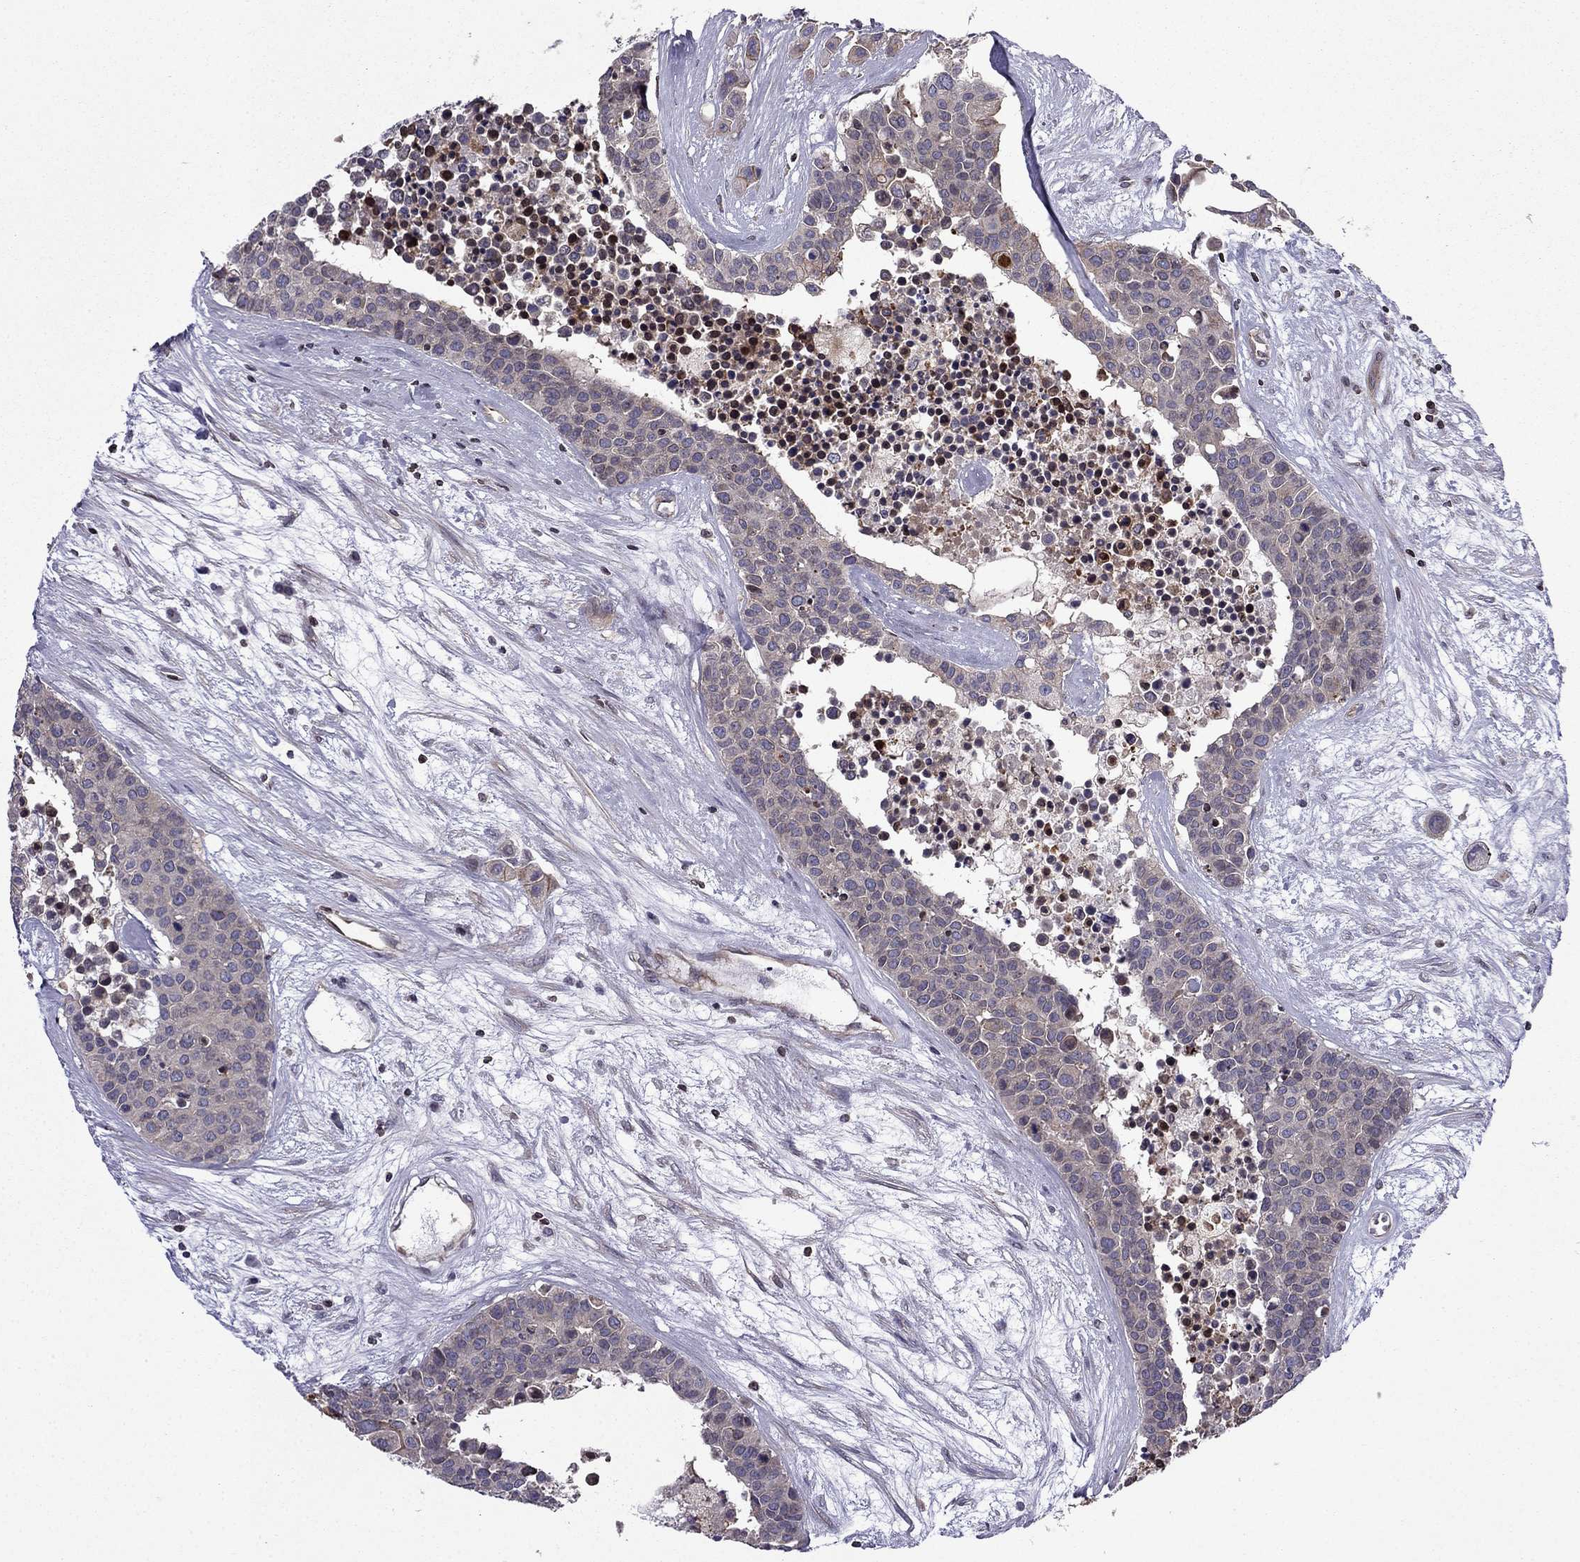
{"staining": {"intensity": "negative", "quantity": "none", "location": "none"}, "tissue": "carcinoid", "cell_type": "Tumor cells", "image_type": "cancer", "snomed": [{"axis": "morphology", "description": "Carcinoid, malignant, NOS"}, {"axis": "topography", "description": "Colon"}], "caption": "Immunohistochemistry (IHC) of carcinoid (malignant) displays no staining in tumor cells.", "gene": "CDC42BPA", "patient": {"sex": "male", "age": 81}}